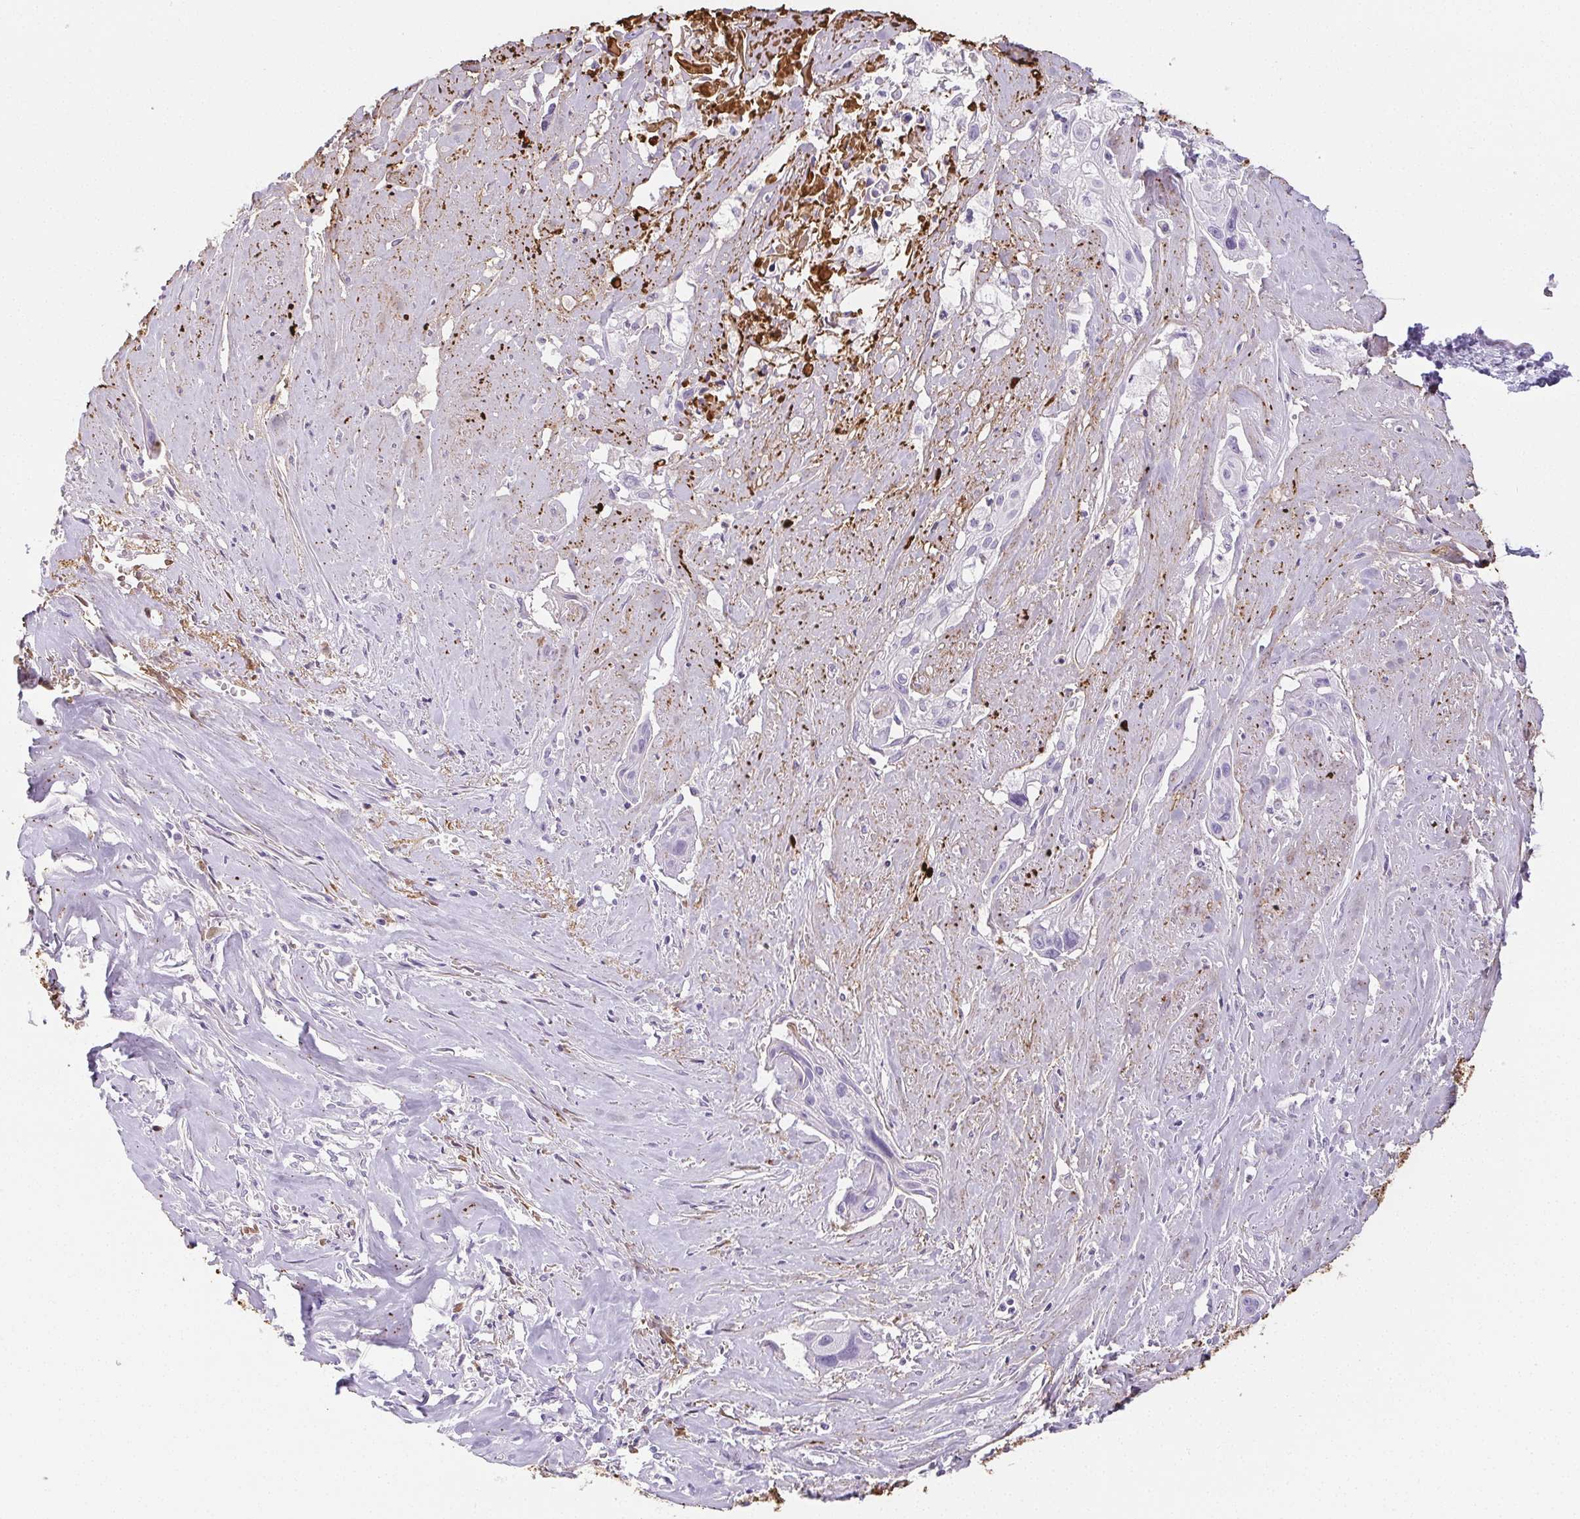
{"staining": {"intensity": "negative", "quantity": "none", "location": "none"}, "tissue": "cervical cancer", "cell_type": "Tumor cells", "image_type": "cancer", "snomed": [{"axis": "morphology", "description": "Squamous cell carcinoma, NOS"}, {"axis": "topography", "description": "Cervix"}], "caption": "High power microscopy photomicrograph of an immunohistochemistry photomicrograph of squamous cell carcinoma (cervical), revealing no significant expression in tumor cells.", "gene": "VTN", "patient": {"sex": "female", "age": 49}}